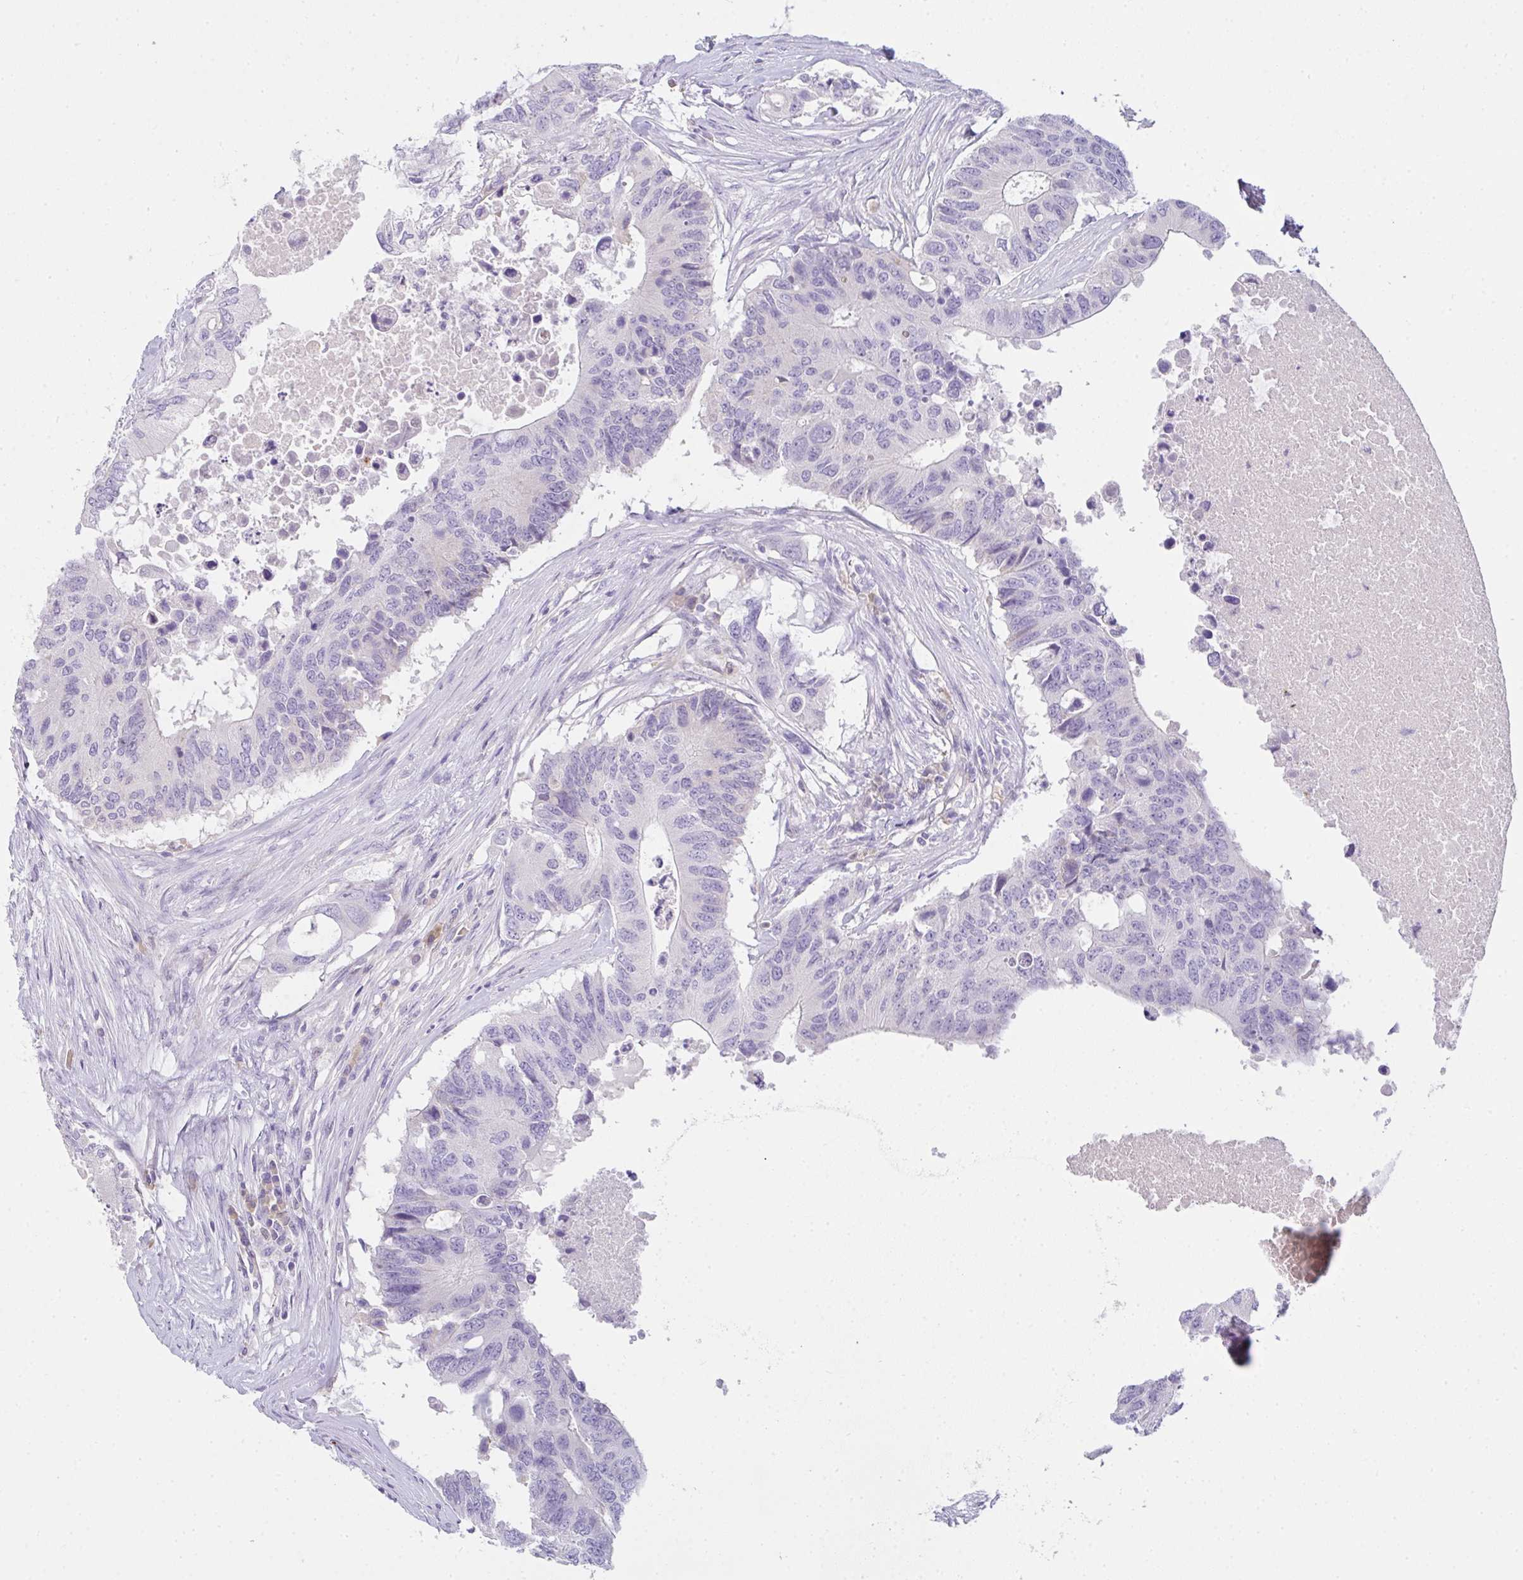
{"staining": {"intensity": "negative", "quantity": "none", "location": "none"}, "tissue": "colorectal cancer", "cell_type": "Tumor cells", "image_type": "cancer", "snomed": [{"axis": "morphology", "description": "Adenocarcinoma, NOS"}, {"axis": "topography", "description": "Colon"}], "caption": "This is a image of IHC staining of colorectal adenocarcinoma, which shows no staining in tumor cells.", "gene": "COX7B", "patient": {"sex": "male", "age": 71}}